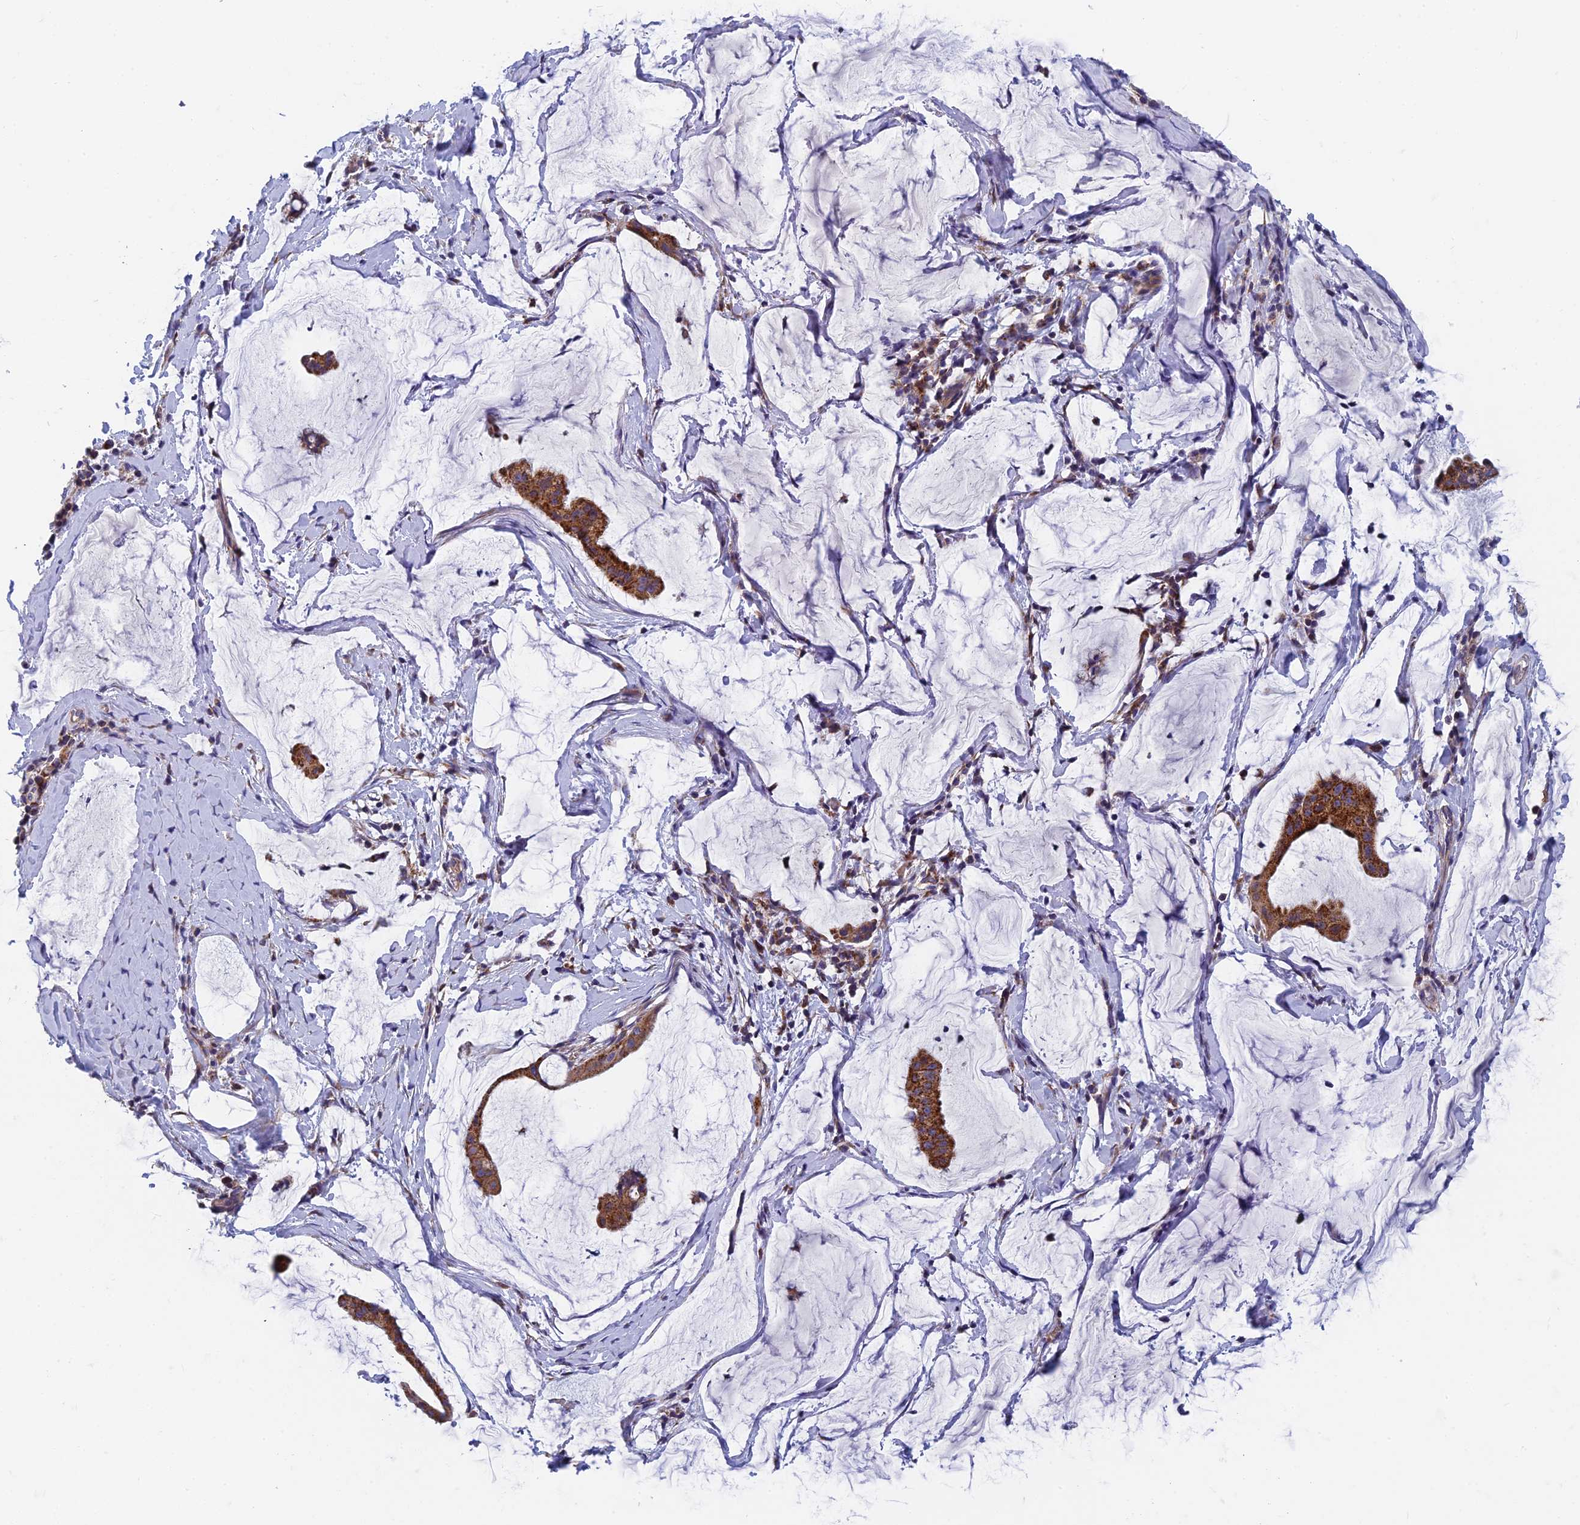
{"staining": {"intensity": "strong", "quantity": ">75%", "location": "cytoplasmic/membranous"}, "tissue": "ovarian cancer", "cell_type": "Tumor cells", "image_type": "cancer", "snomed": [{"axis": "morphology", "description": "Cystadenocarcinoma, mucinous, NOS"}, {"axis": "topography", "description": "Ovary"}], "caption": "Immunohistochemistry histopathology image of neoplastic tissue: human ovarian cancer stained using immunohistochemistry displays high levels of strong protein expression localized specifically in the cytoplasmic/membranous of tumor cells, appearing as a cytoplasmic/membranous brown color.", "gene": "MRPS9", "patient": {"sex": "female", "age": 73}}